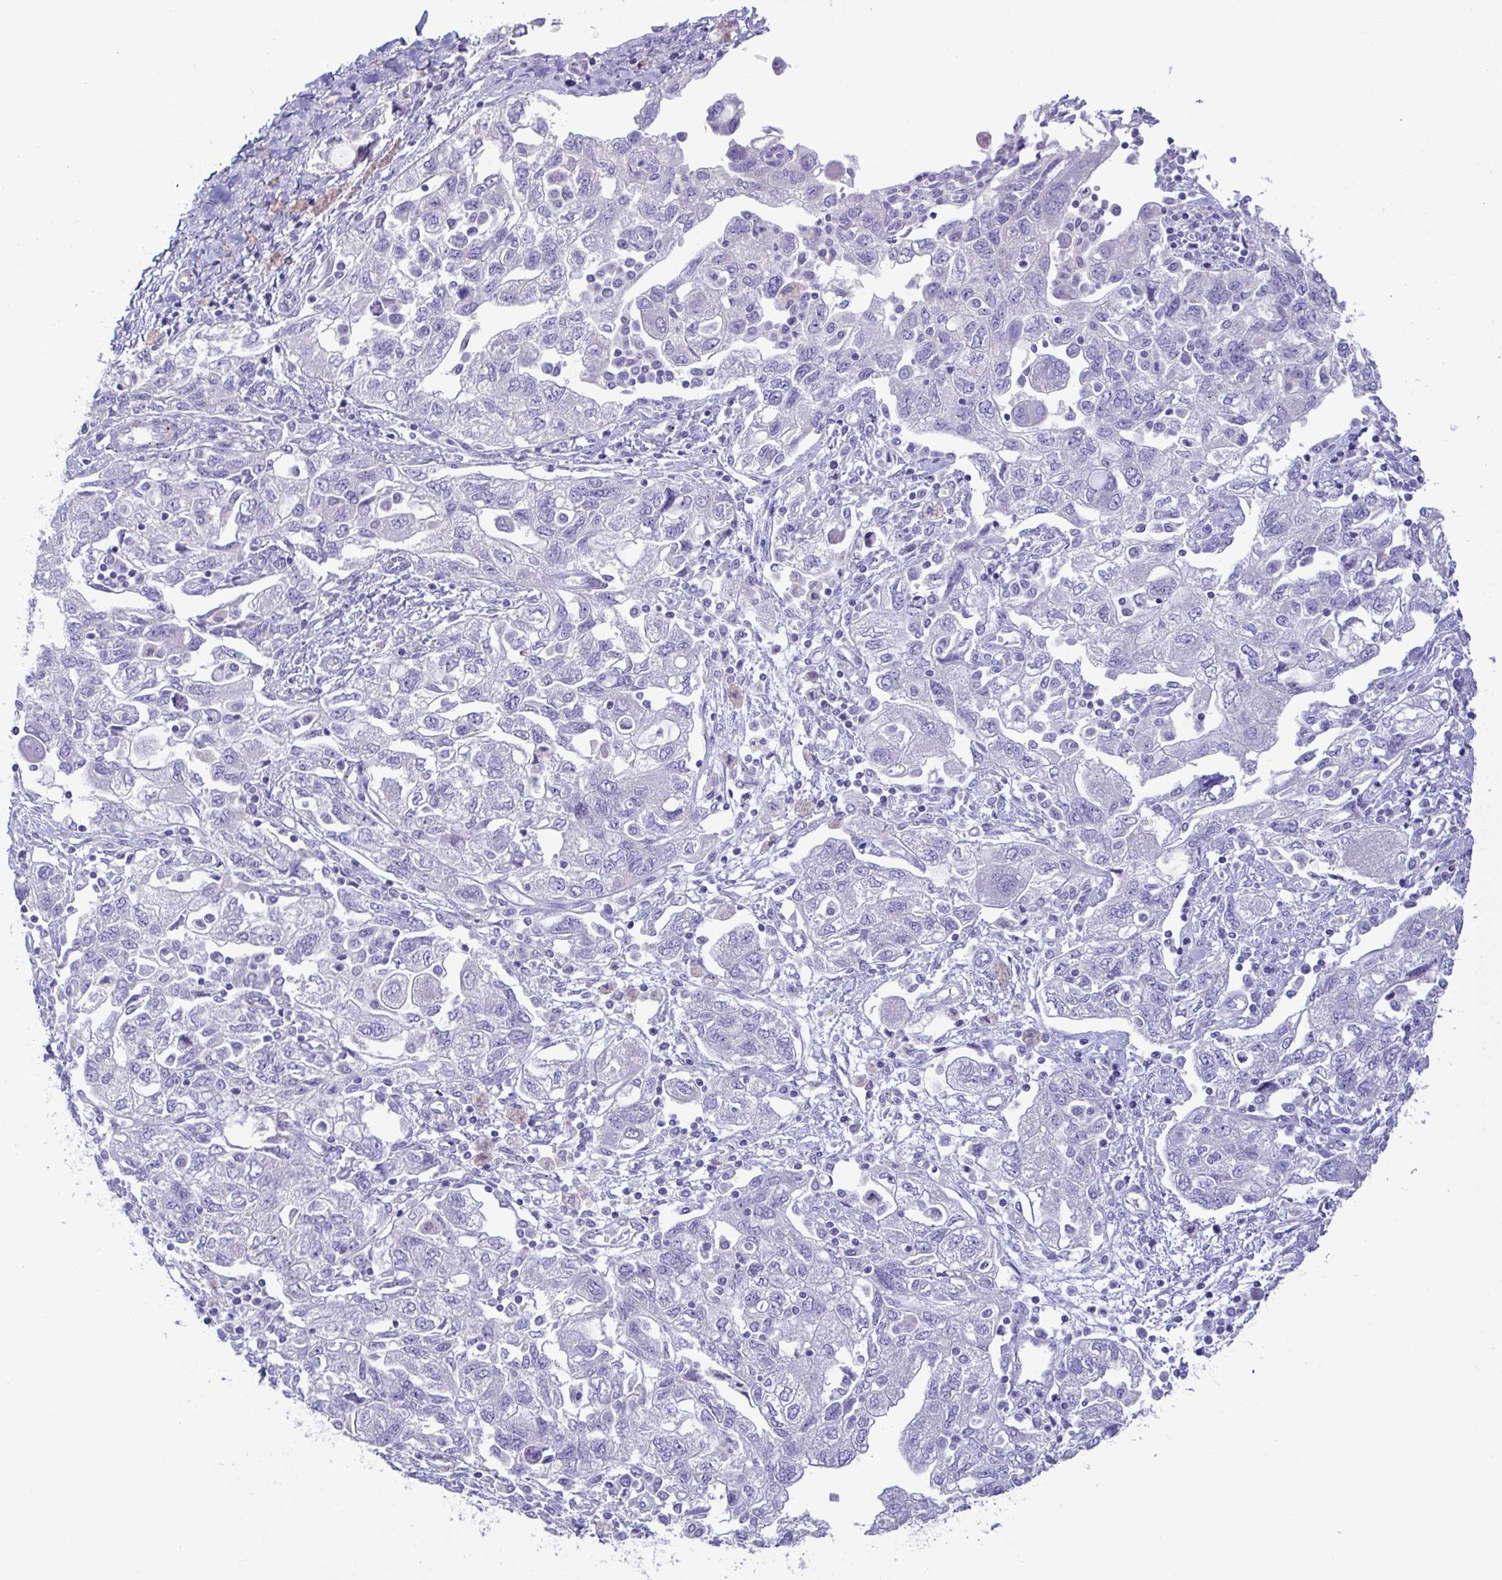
{"staining": {"intensity": "negative", "quantity": "none", "location": "none"}, "tissue": "ovarian cancer", "cell_type": "Tumor cells", "image_type": "cancer", "snomed": [{"axis": "morphology", "description": "Carcinoma, NOS"}, {"axis": "morphology", "description": "Cystadenocarcinoma, serous, NOS"}, {"axis": "topography", "description": "Ovary"}], "caption": "Ovarian cancer (carcinoma) was stained to show a protein in brown. There is no significant staining in tumor cells.", "gene": "MED11", "patient": {"sex": "female", "age": 69}}